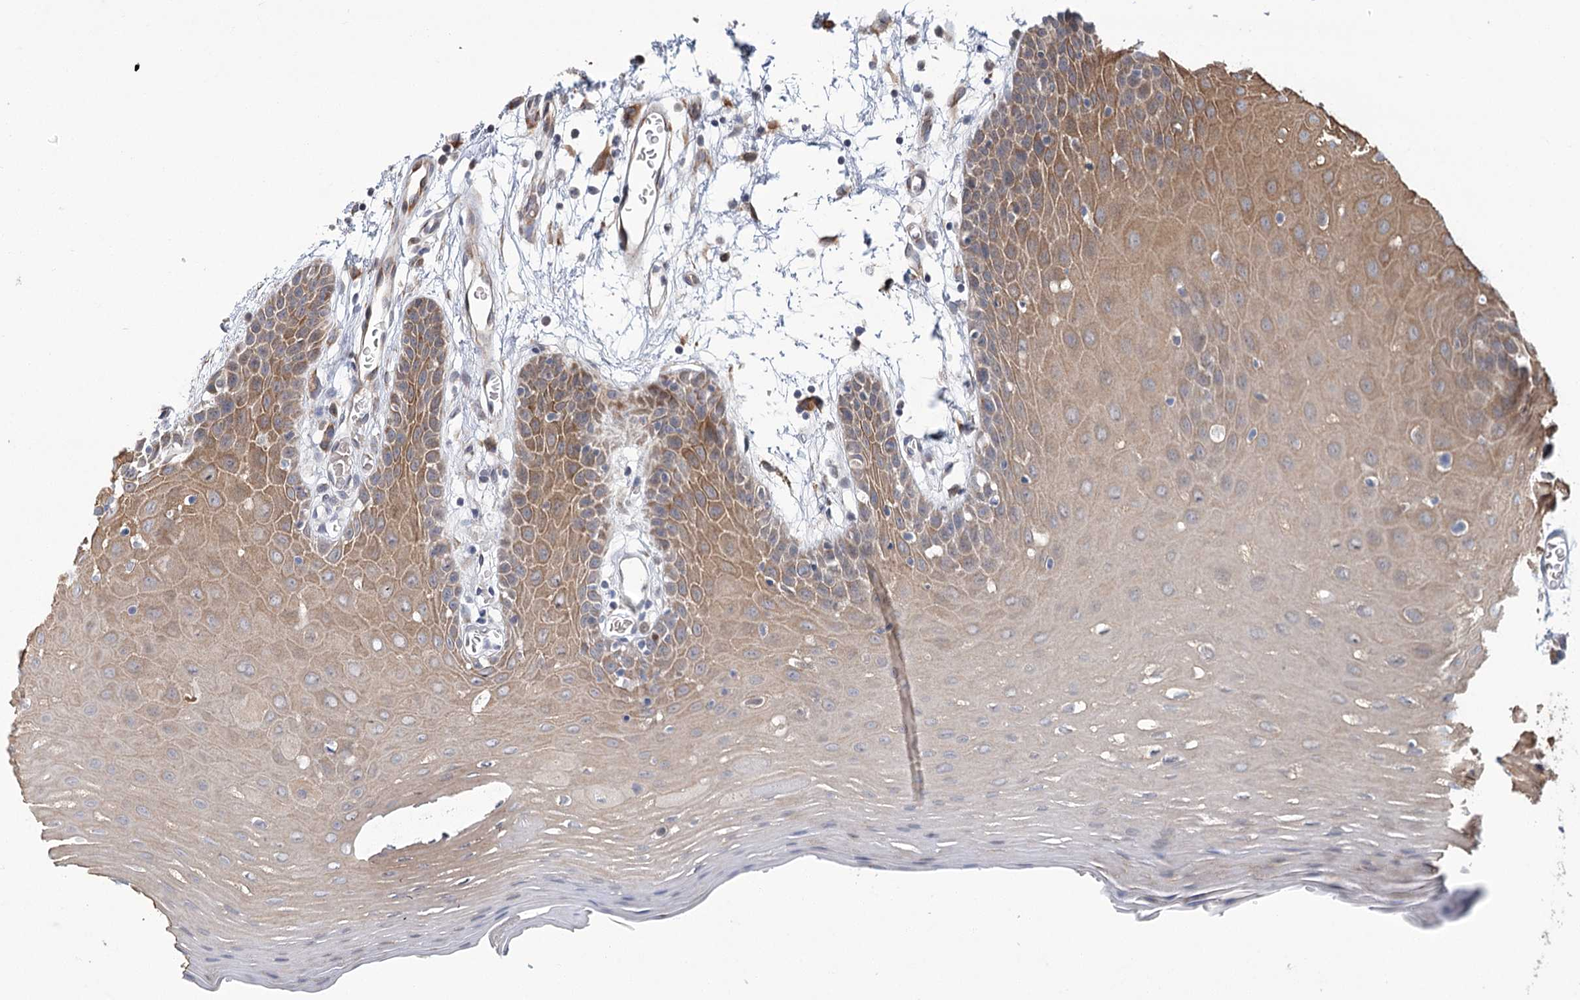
{"staining": {"intensity": "moderate", "quantity": "25%-75%", "location": "cytoplasmic/membranous"}, "tissue": "oral mucosa", "cell_type": "Squamous epithelial cells", "image_type": "normal", "snomed": [{"axis": "morphology", "description": "Normal tissue, NOS"}, {"axis": "topography", "description": "Skeletal muscle"}, {"axis": "topography", "description": "Oral tissue"}, {"axis": "topography", "description": "Salivary gland"}, {"axis": "topography", "description": "Peripheral nerve tissue"}], "caption": "DAB (3,3'-diaminobenzidine) immunohistochemical staining of benign oral mucosa reveals moderate cytoplasmic/membranous protein staining in about 25%-75% of squamous epithelial cells. (DAB (3,3'-diaminobenzidine) = brown stain, brightfield microscopy at high magnification).", "gene": "GCNT4", "patient": {"sex": "male", "age": 54}}